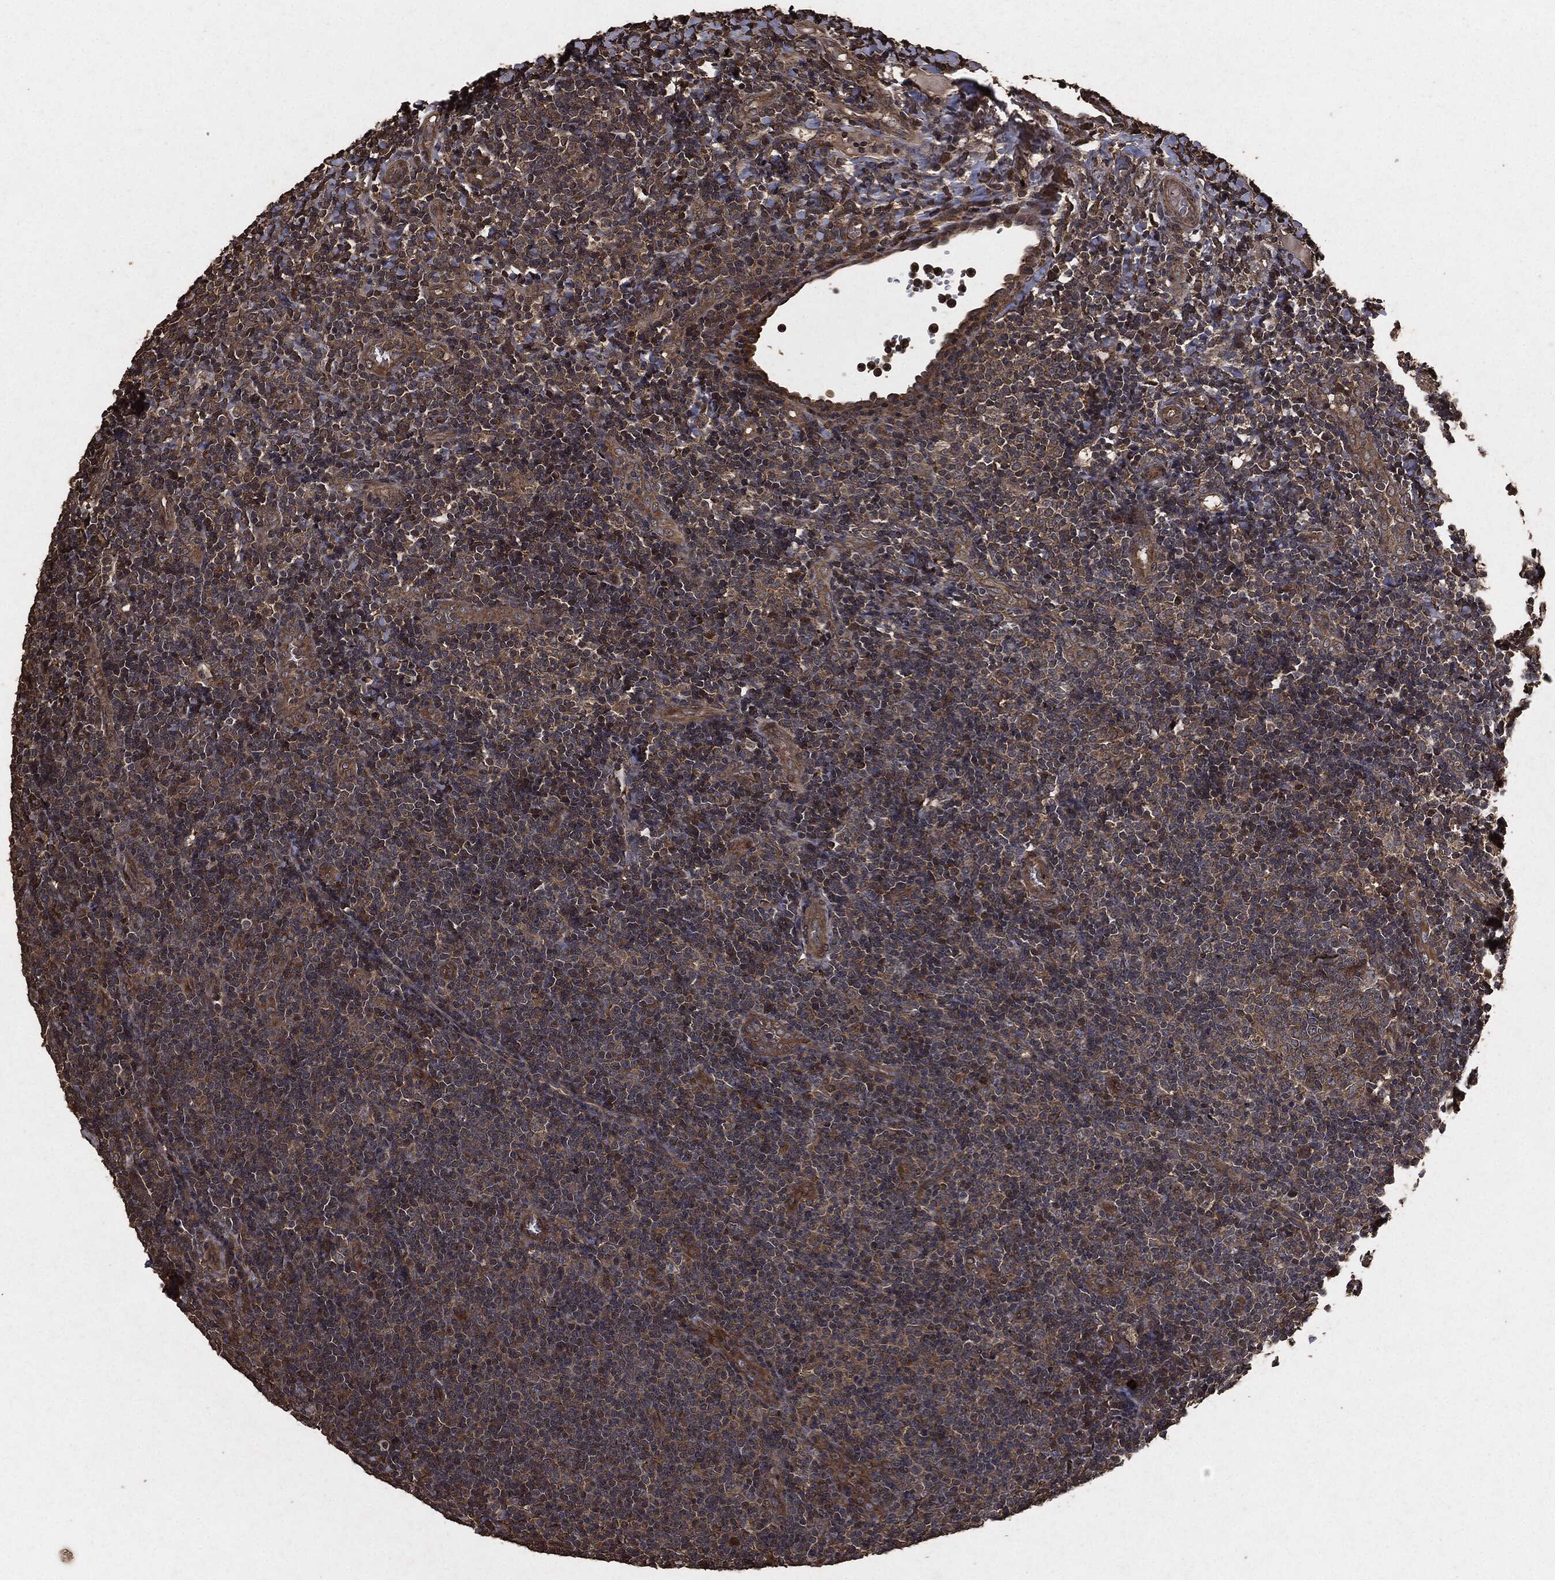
{"staining": {"intensity": "weak", "quantity": ">75%", "location": "cytoplasmic/membranous"}, "tissue": "tonsil", "cell_type": "Germinal center cells", "image_type": "normal", "snomed": [{"axis": "morphology", "description": "Normal tissue, NOS"}, {"axis": "topography", "description": "Tonsil"}], "caption": "The image demonstrates a brown stain indicating the presence of a protein in the cytoplasmic/membranous of germinal center cells in tonsil. The staining was performed using DAB, with brown indicating positive protein expression. Nuclei are stained blue with hematoxylin.", "gene": "AKT1S1", "patient": {"sex": "female", "age": 5}}